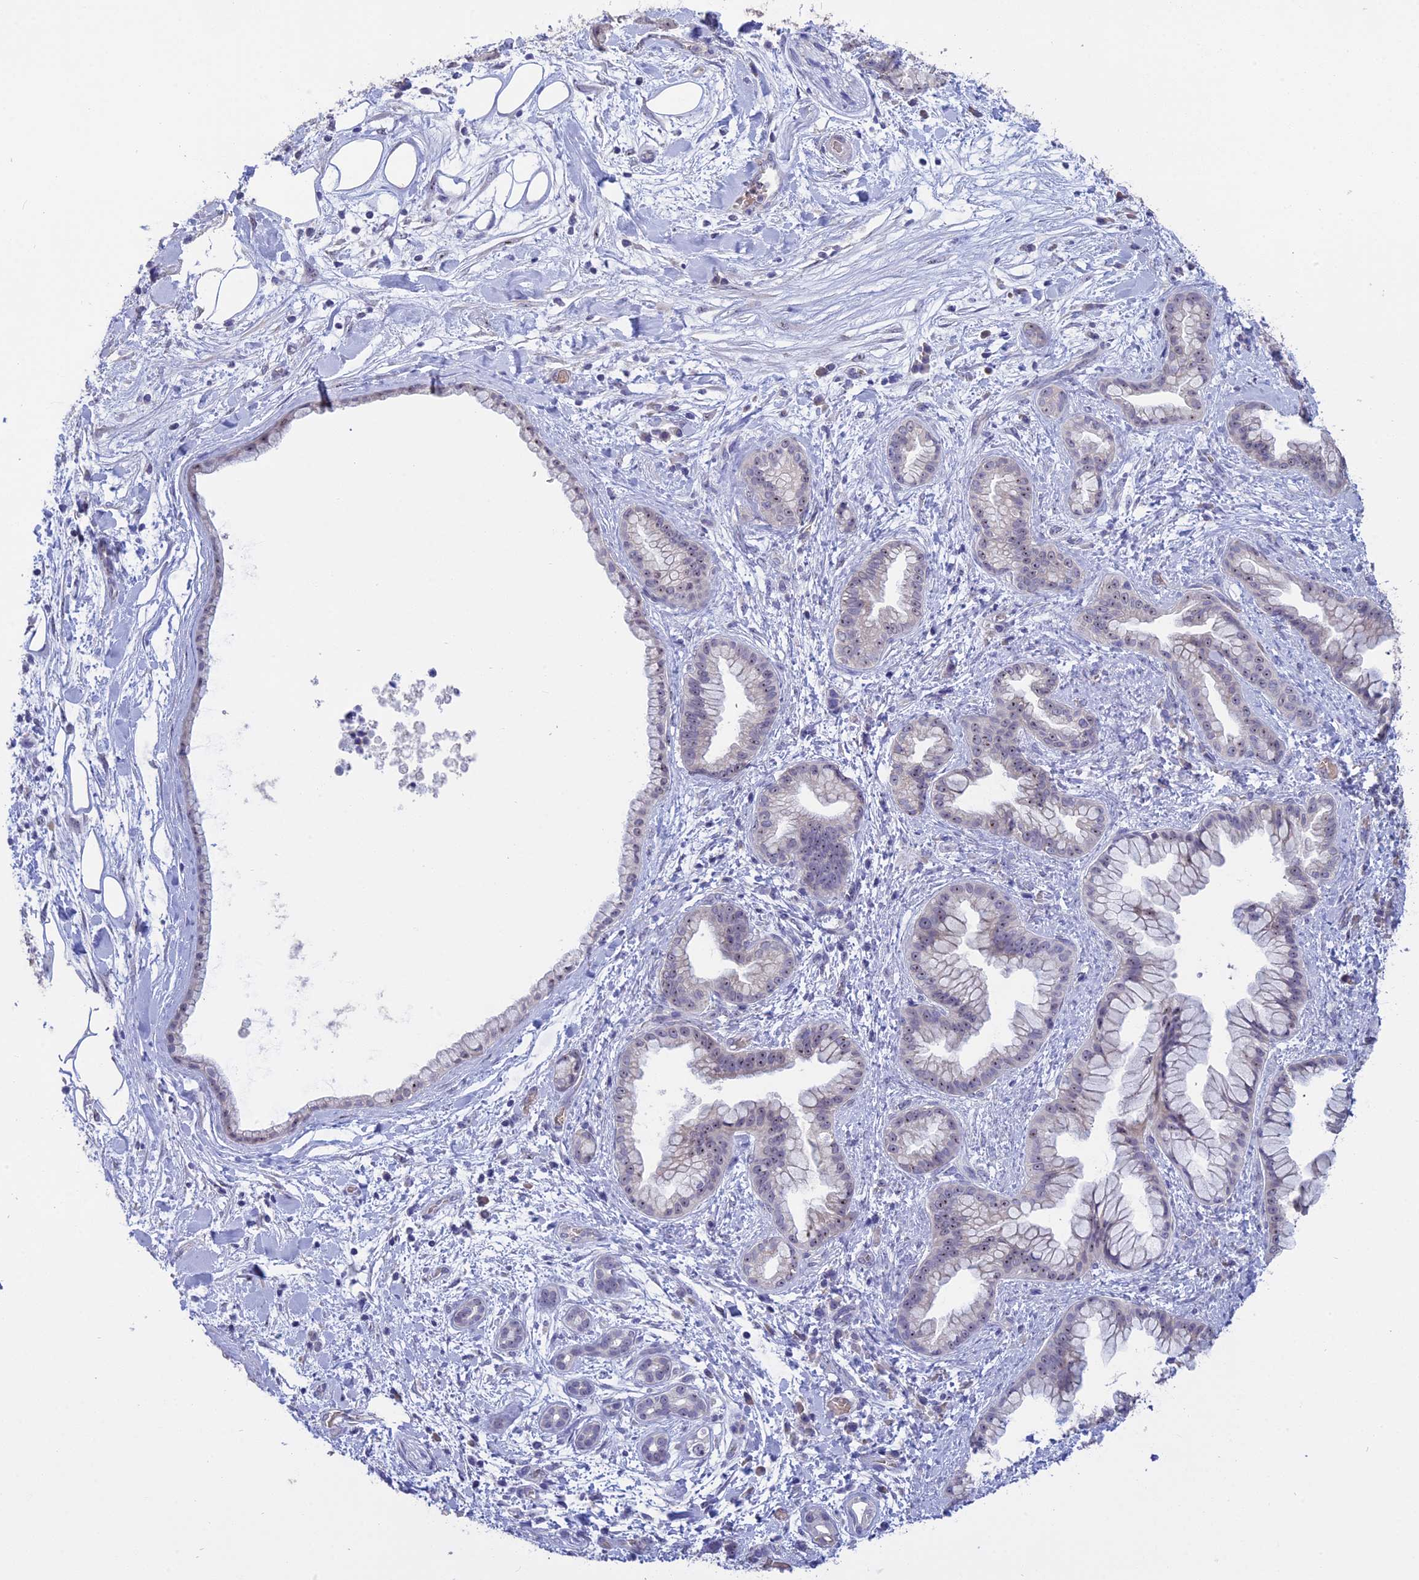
{"staining": {"intensity": "negative", "quantity": "none", "location": "none"}, "tissue": "pancreatic cancer", "cell_type": "Tumor cells", "image_type": "cancer", "snomed": [{"axis": "morphology", "description": "Adenocarcinoma, NOS"}, {"axis": "topography", "description": "Pancreas"}], "caption": "An image of human adenocarcinoma (pancreatic) is negative for staining in tumor cells.", "gene": "KNOP1", "patient": {"sex": "female", "age": 78}}